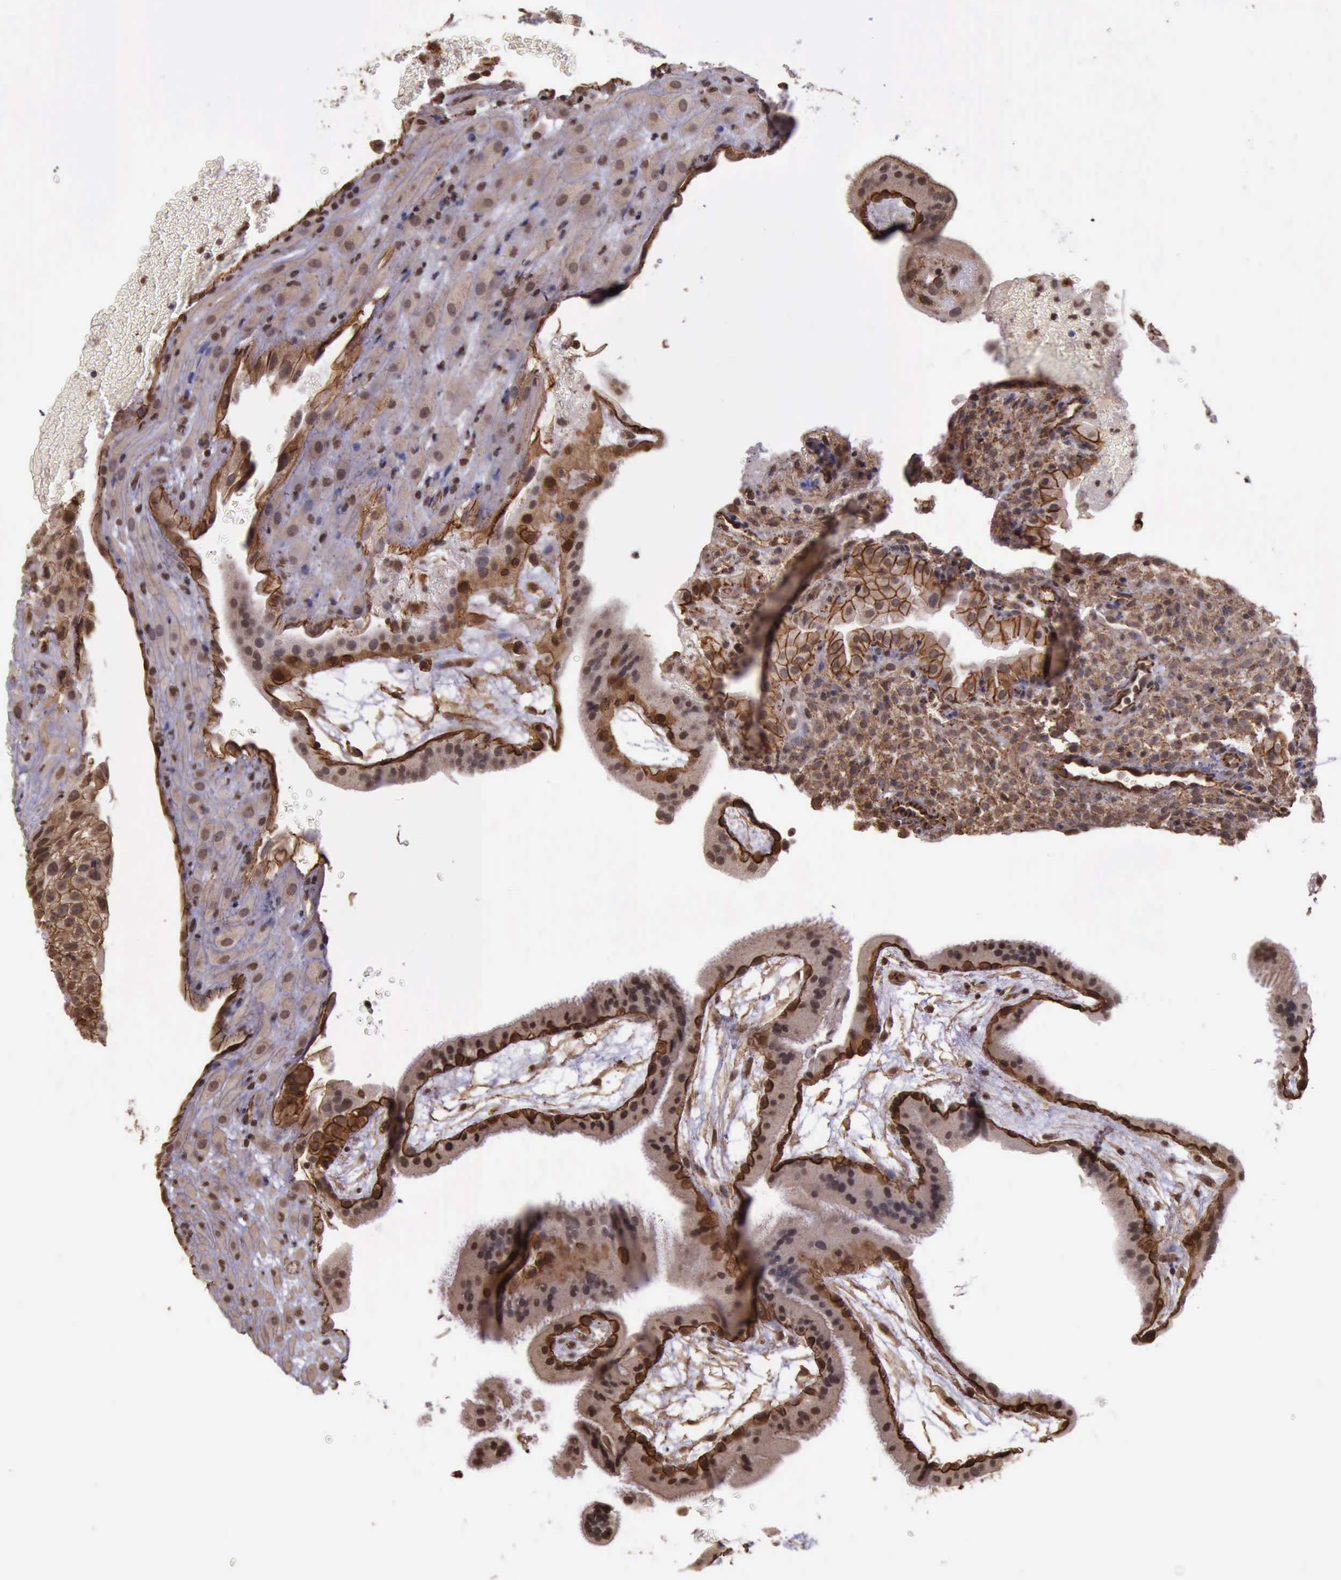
{"staining": {"intensity": "weak", "quantity": ">75%", "location": "cytoplasmic/membranous"}, "tissue": "placenta", "cell_type": "Decidual cells", "image_type": "normal", "snomed": [{"axis": "morphology", "description": "Normal tissue, NOS"}, {"axis": "topography", "description": "Placenta"}], "caption": "Unremarkable placenta displays weak cytoplasmic/membranous expression in about >75% of decidual cells.", "gene": "CTNNB1", "patient": {"sex": "female", "age": 19}}